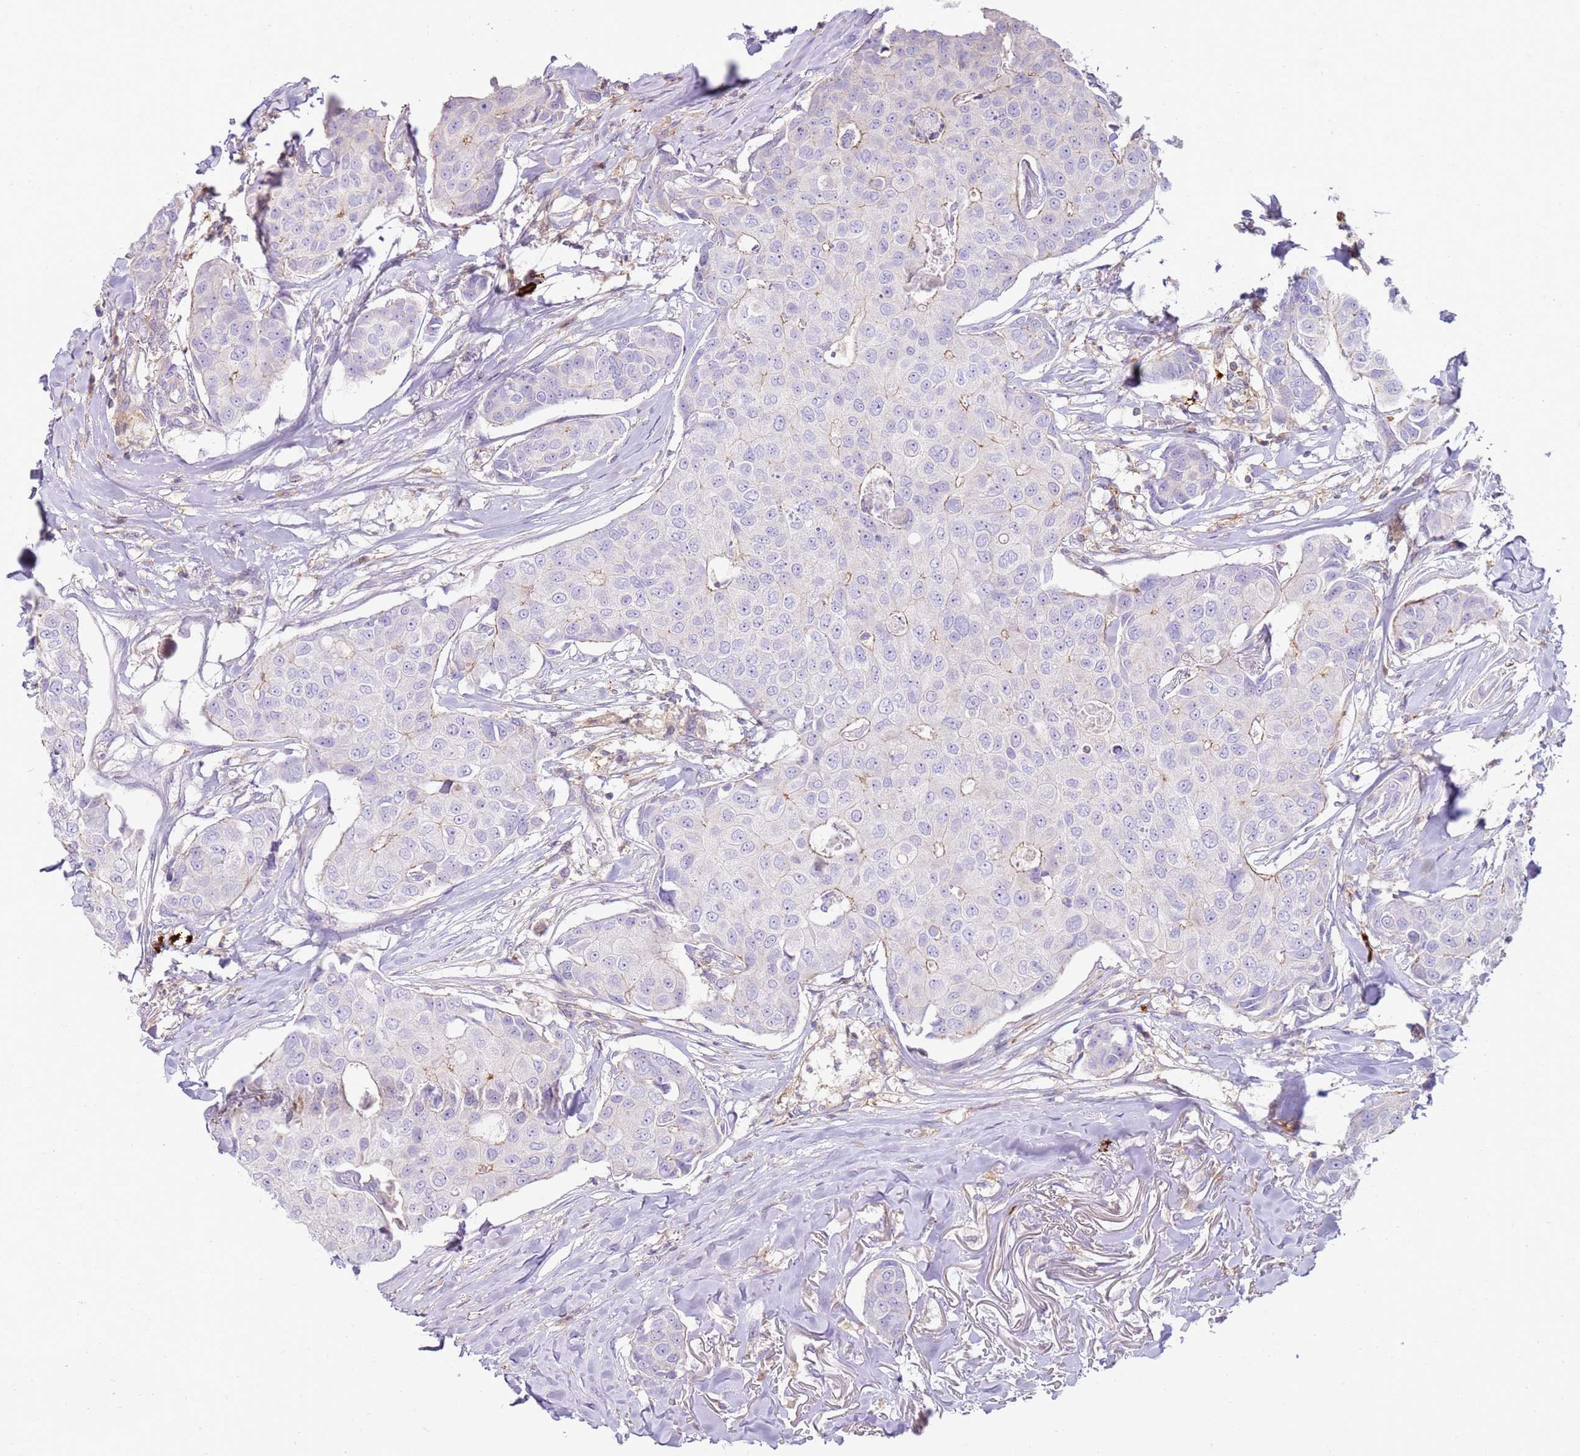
{"staining": {"intensity": "negative", "quantity": "none", "location": "none"}, "tissue": "breast cancer", "cell_type": "Tumor cells", "image_type": "cancer", "snomed": [{"axis": "morphology", "description": "Duct carcinoma"}, {"axis": "topography", "description": "Breast"}], "caption": "Immunohistochemistry image of neoplastic tissue: breast invasive ductal carcinoma stained with DAB reveals no significant protein staining in tumor cells.", "gene": "FPR1", "patient": {"sex": "female", "age": 80}}